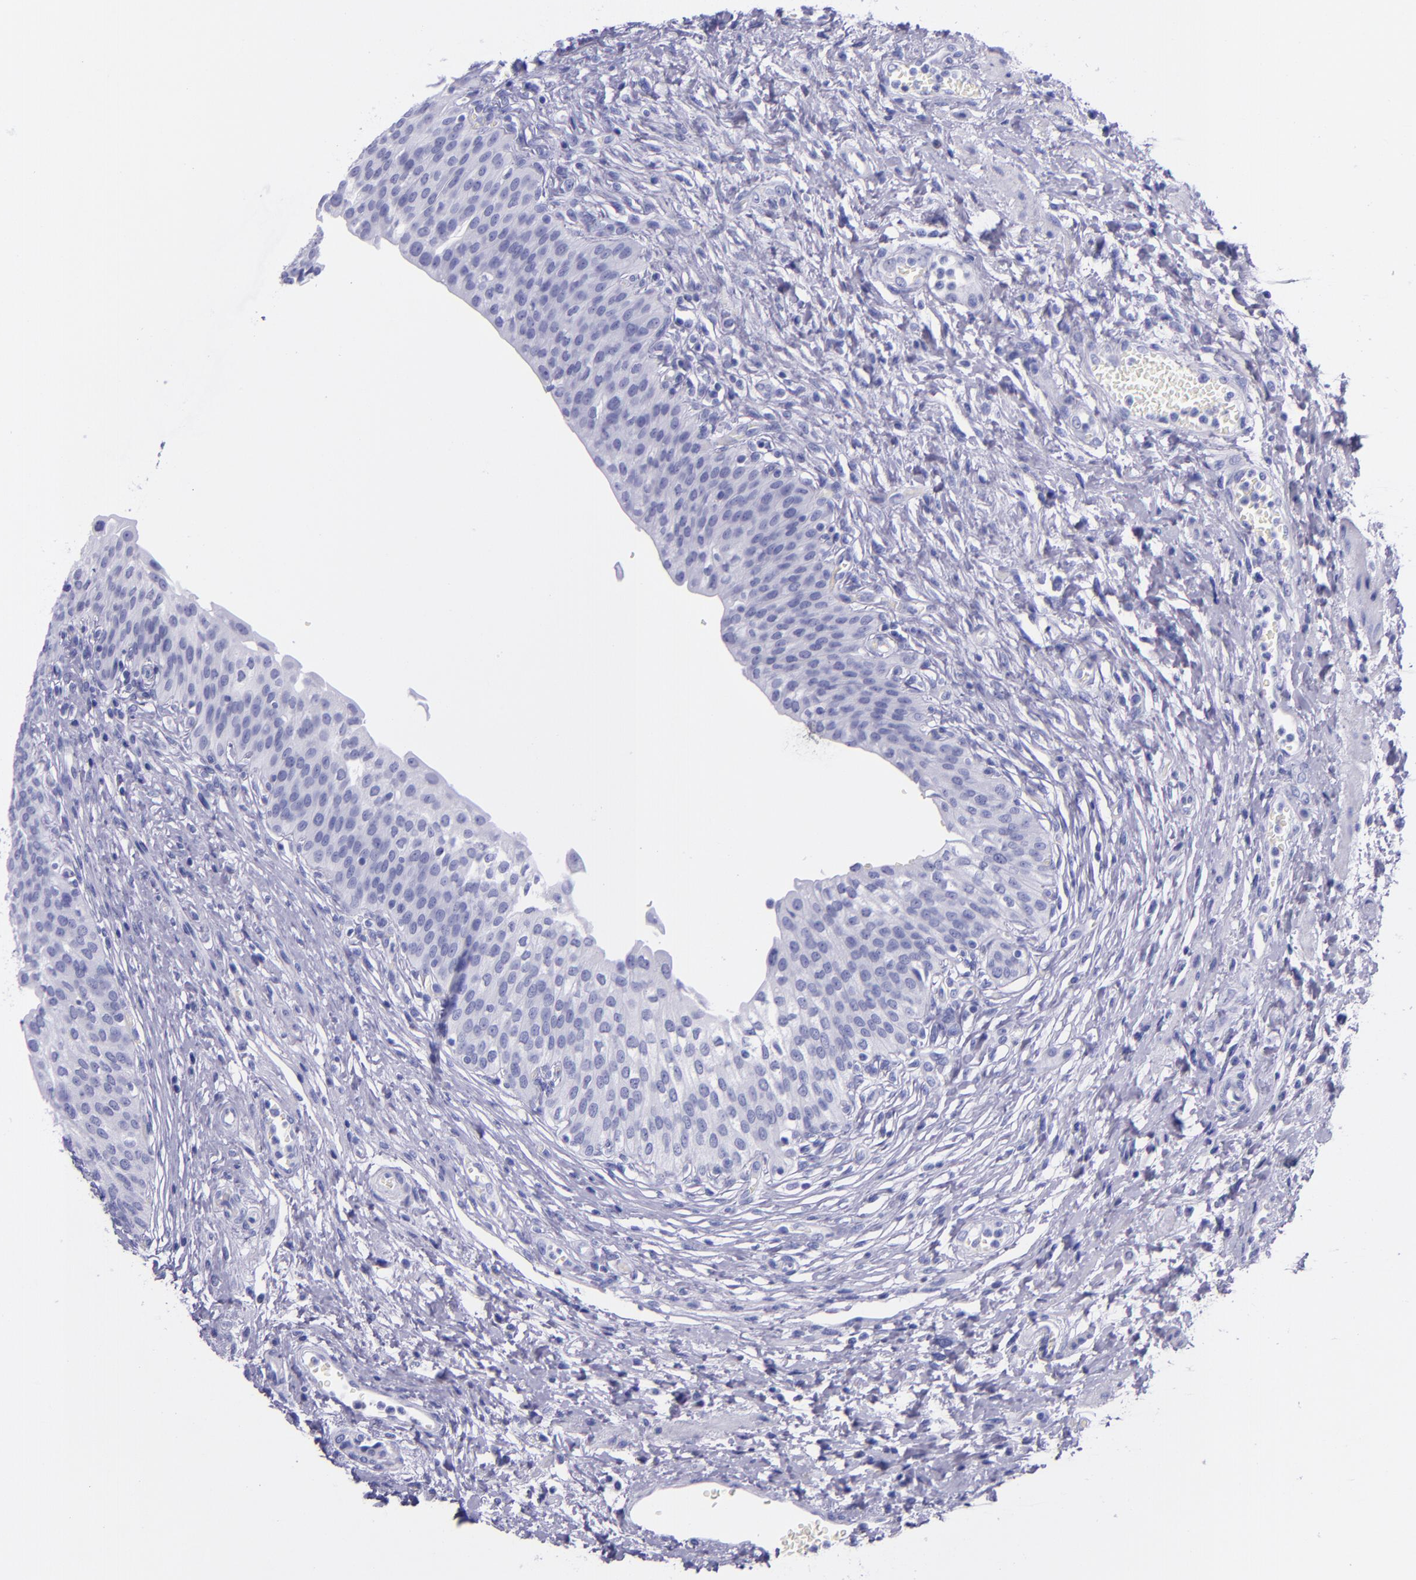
{"staining": {"intensity": "negative", "quantity": "none", "location": "none"}, "tissue": "urinary bladder", "cell_type": "Urothelial cells", "image_type": "normal", "snomed": [{"axis": "morphology", "description": "Normal tissue, NOS"}, {"axis": "topography", "description": "Smooth muscle"}, {"axis": "topography", "description": "Urinary bladder"}], "caption": "Immunohistochemistry of normal human urinary bladder demonstrates no staining in urothelial cells. (DAB (3,3'-diaminobenzidine) immunohistochemistry visualized using brightfield microscopy, high magnification).", "gene": "MBP", "patient": {"sex": "male", "age": 35}}